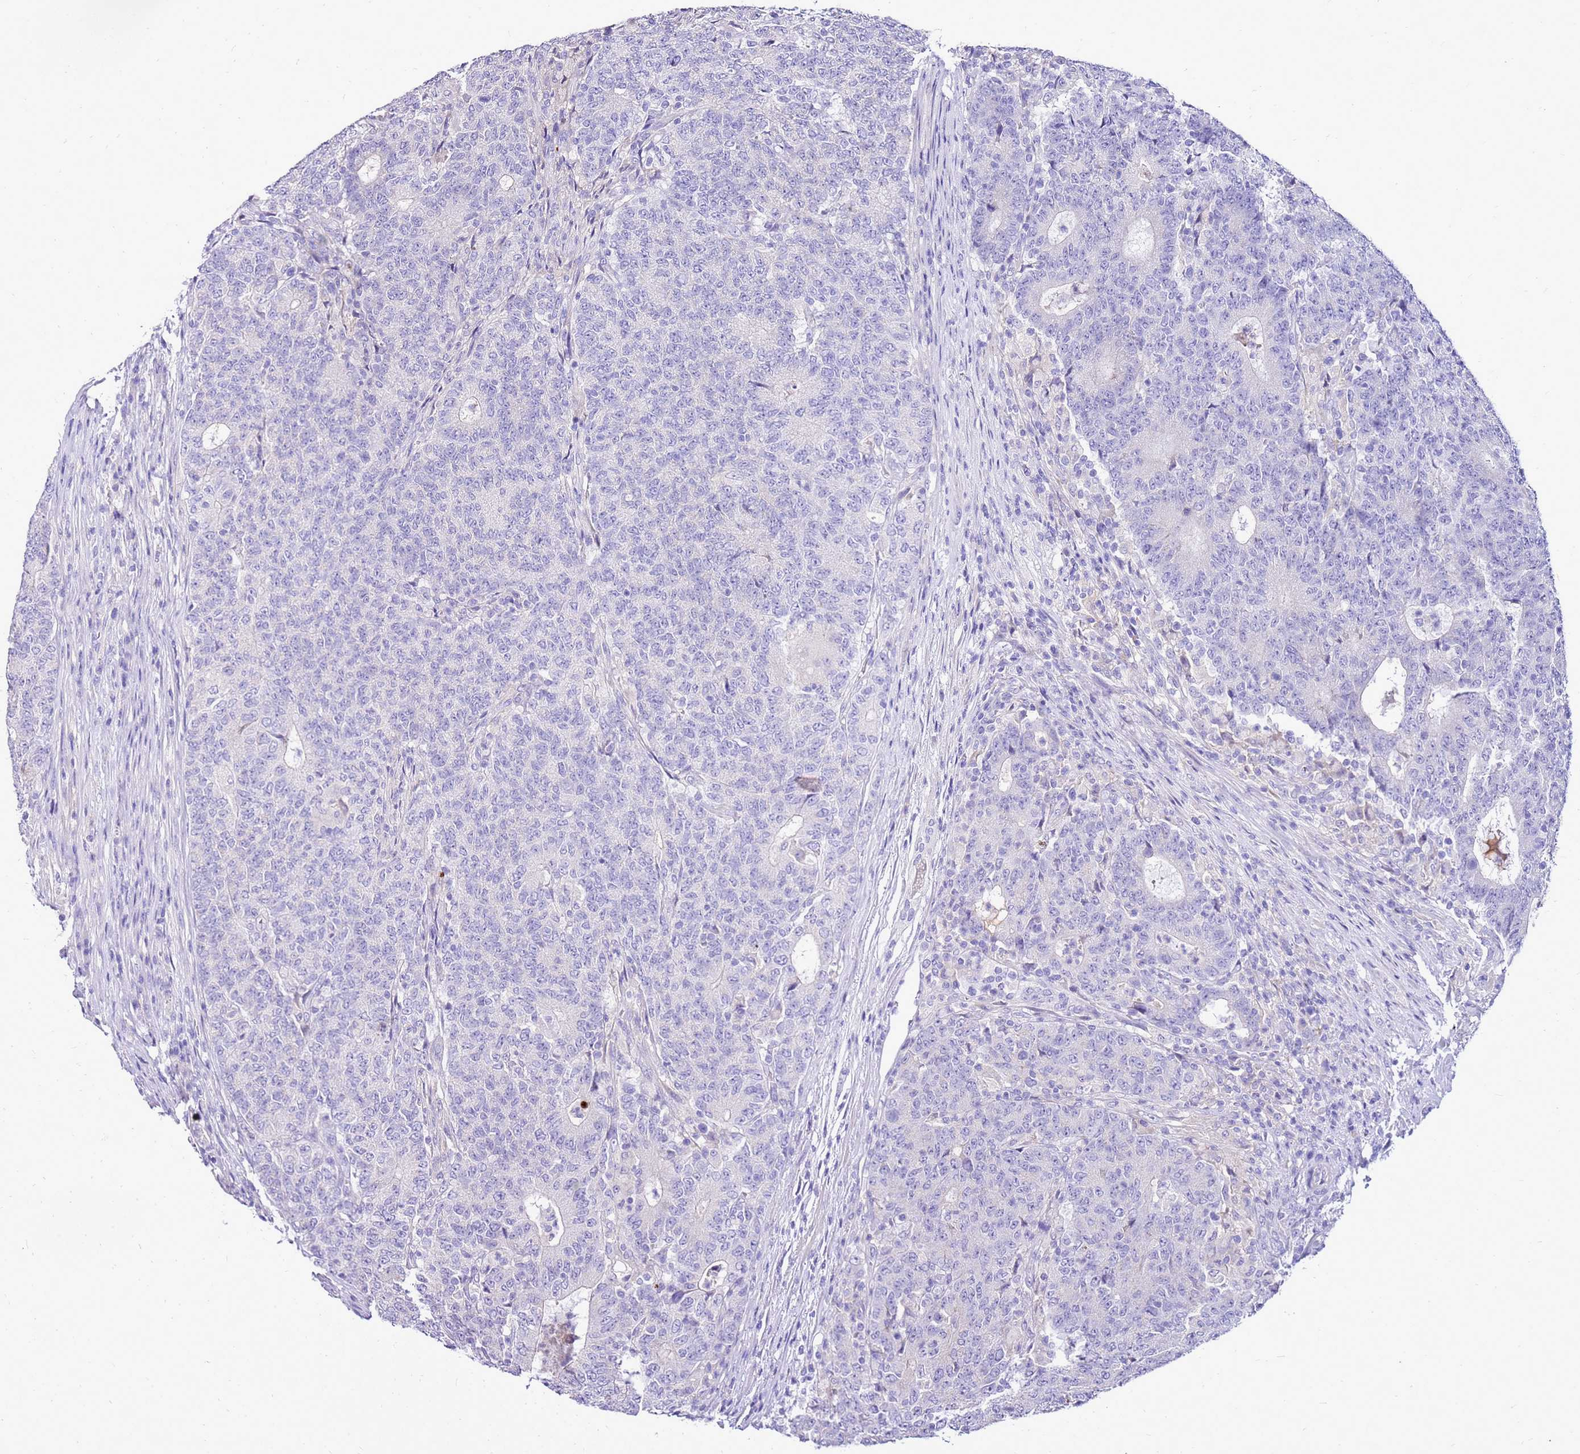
{"staining": {"intensity": "negative", "quantity": "none", "location": "none"}, "tissue": "colorectal cancer", "cell_type": "Tumor cells", "image_type": "cancer", "snomed": [{"axis": "morphology", "description": "Adenocarcinoma, NOS"}, {"axis": "topography", "description": "Colon"}], "caption": "An image of human colorectal adenocarcinoma is negative for staining in tumor cells.", "gene": "DCDC2B", "patient": {"sex": "female", "age": 75}}